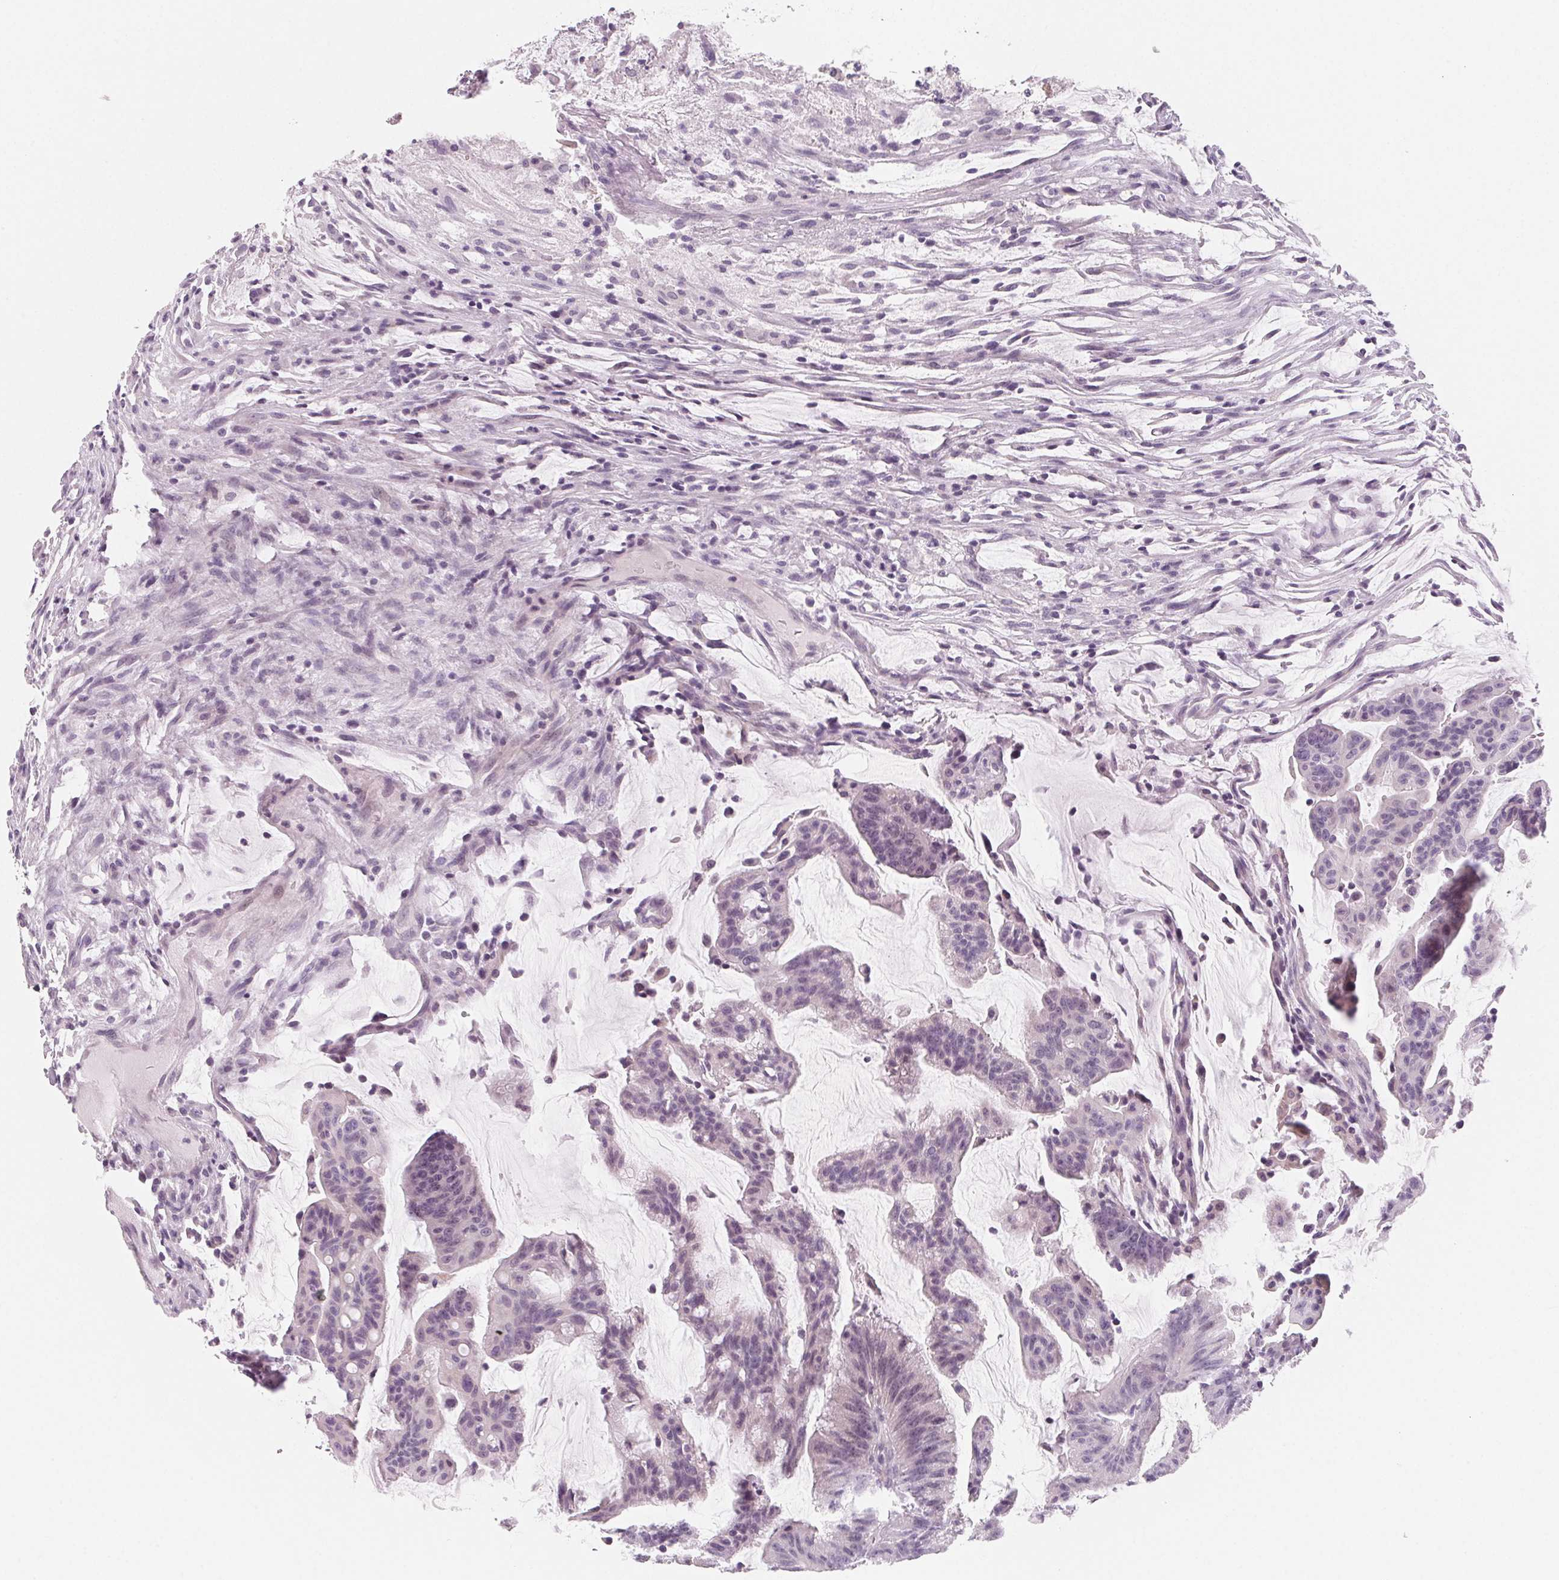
{"staining": {"intensity": "negative", "quantity": "none", "location": "none"}, "tissue": "colorectal cancer", "cell_type": "Tumor cells", "image_type": "cancer", "snomed": [{"axis": "morphology", "description": "Adenocarcinoma, NOS"}, {"axis": "topography", "description": "Colon"}], "caption": "DAB immunohistochemical staining of human colorectal adenocarcinoma demonstrates no significant expression in tumor cells.", "gene": "SH3GL2", "patient": {"sex": "female", "age": 78}}